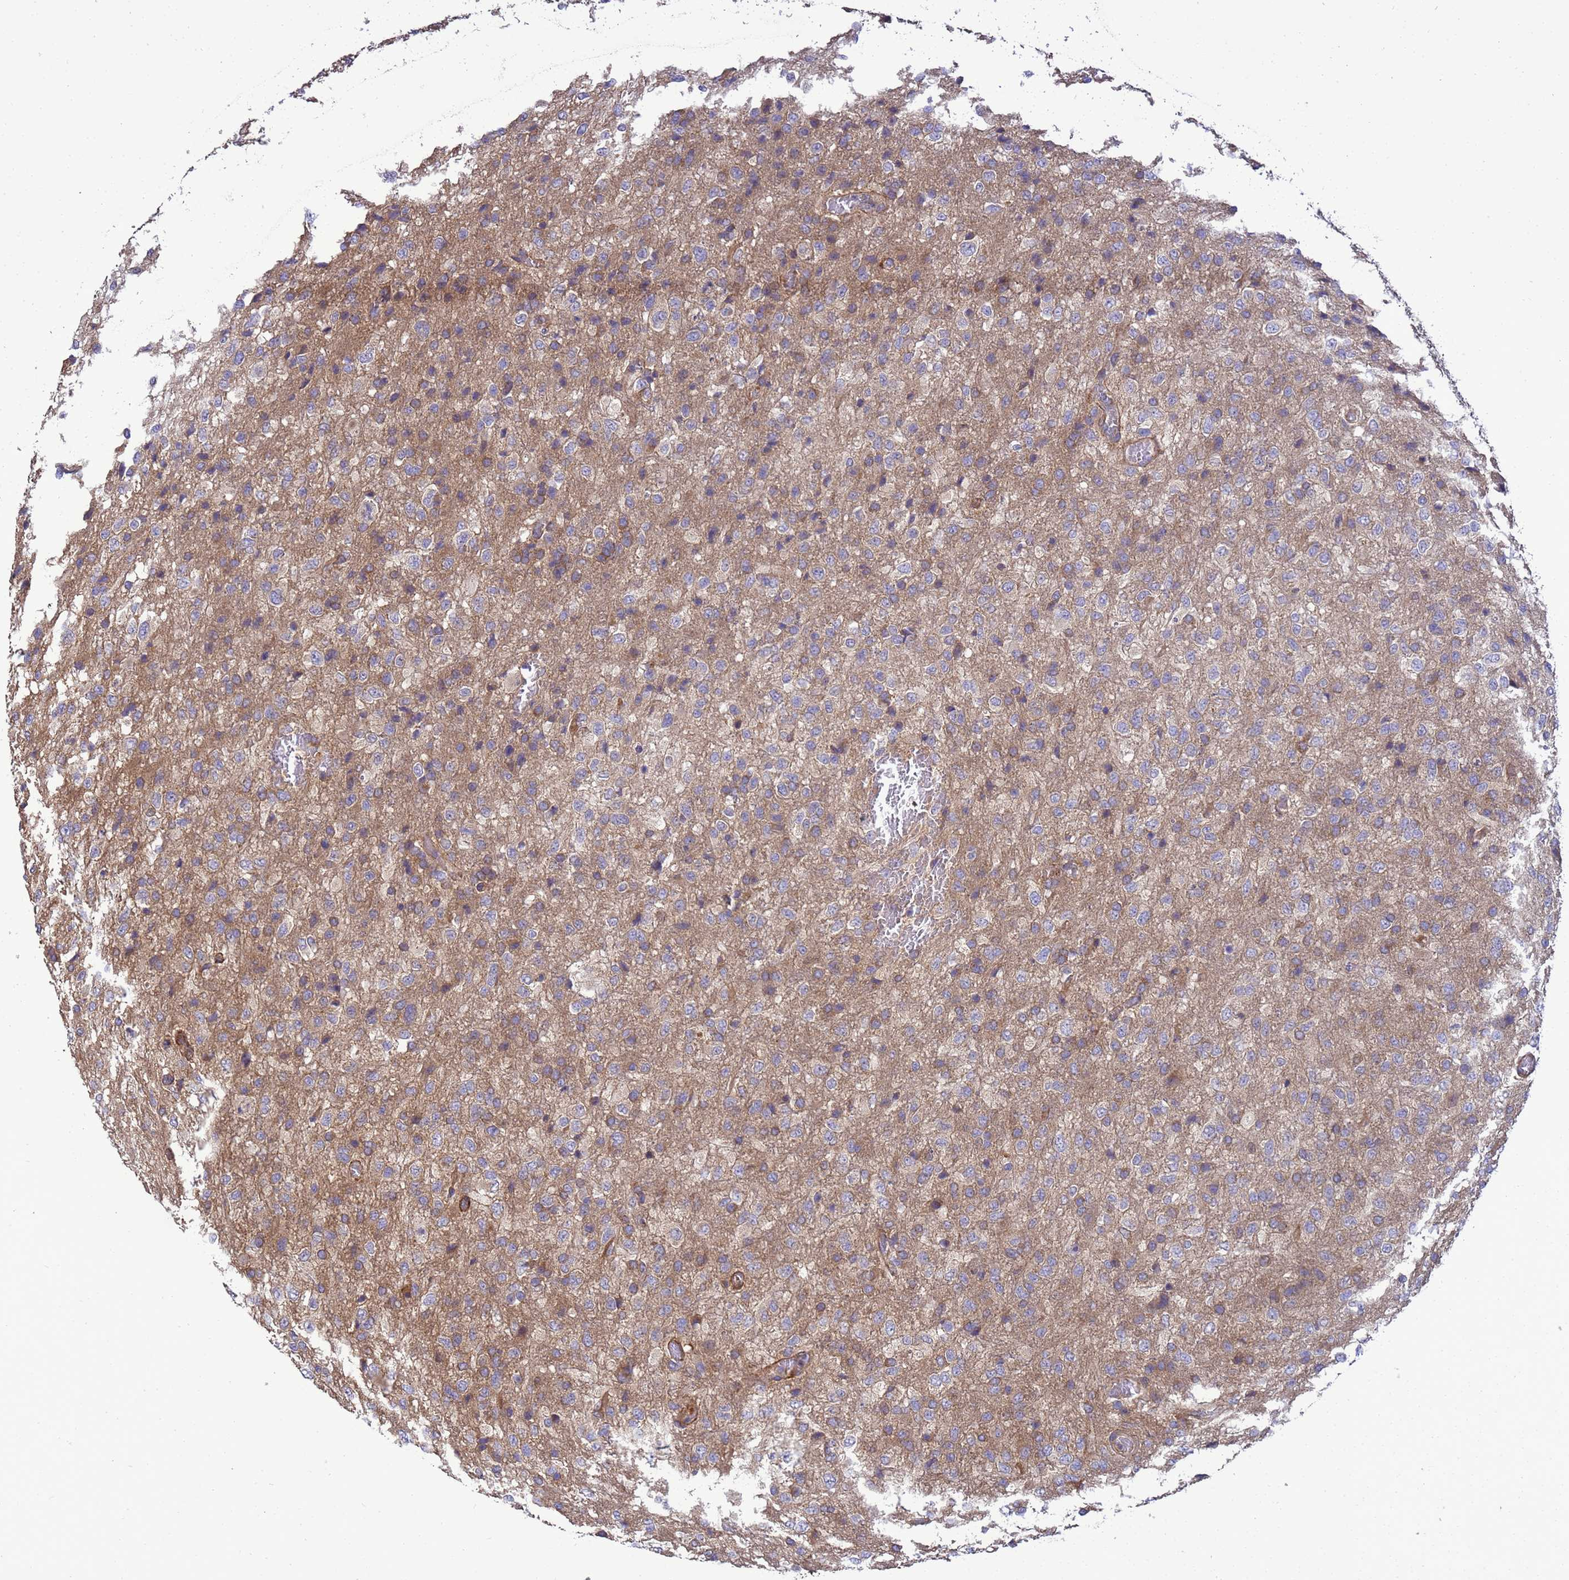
{"staining": {"intensity": "moderate", "quantity": "<25%", "location": "cytoplasmic/membranous"}, "tissue": "glioma", "cell_type": "Tumor cells", "image_type": "cancer", "snomed": [{"axis": "morphology", "description": "Glioma, malignant, High grade"}, {"axis": "topography", "description": "Brain"}], "caption": "Protein analysis of glioma tissue displays moderate cytoplasmic/membranous expression in about <25% of tumor cells.", "gene": "BECN1", "patient": {"sex": "female", "age": 74}}